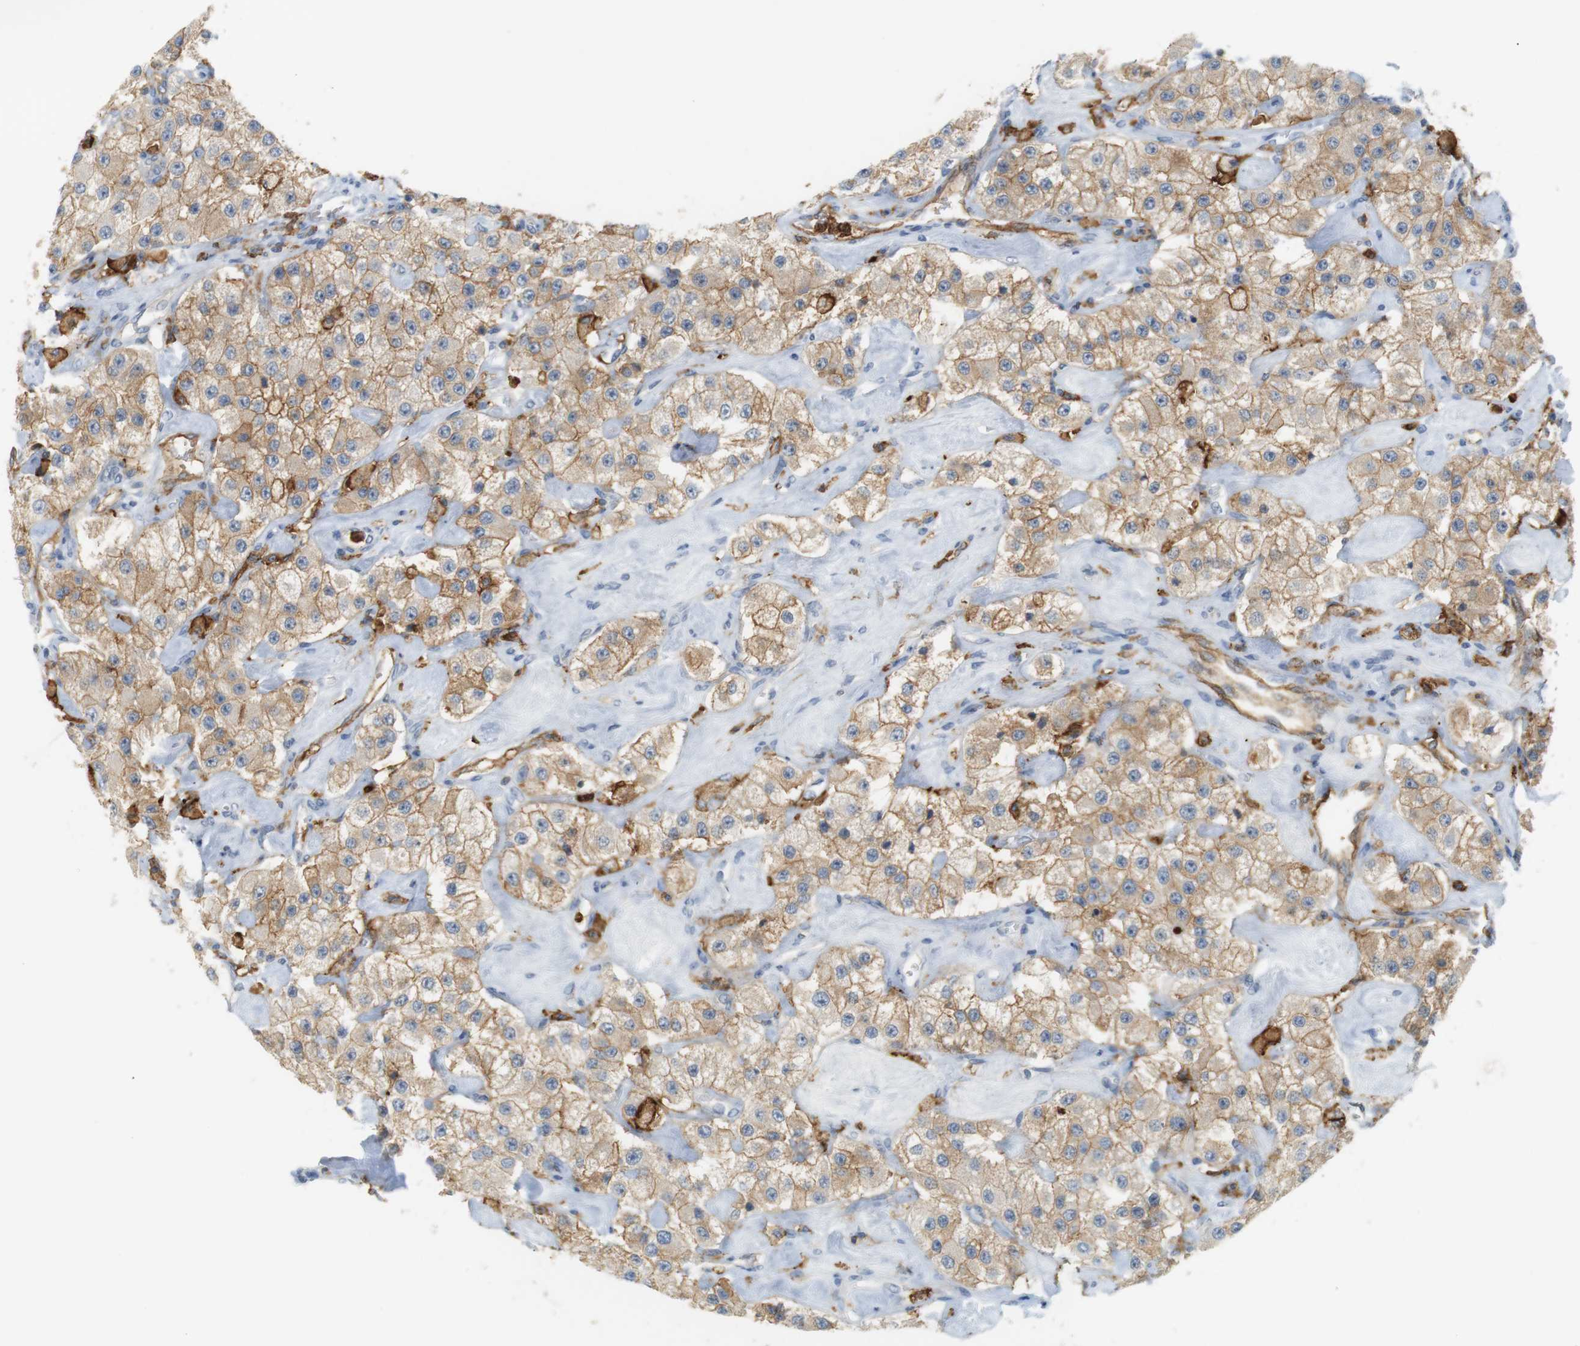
{"staining": {"intensity": "weak", "quantity": ">75%", "location": "cytoplasmic/membranous"}, "tissue": "carcinoid", "cell_type": "Tumor cells", "image_type": "cancer", "snomed": [{"axis": "morphology", "description": "Carcinoid, malignant, NOS"}, {"axis": "topography", "description": "Pancreas"}], "caption": "Carcinoid stained with a protein marker reveals weak staining in tumor cells.", "gene": "SIRPA", "patient": {"sex": "male", "age": 41}}